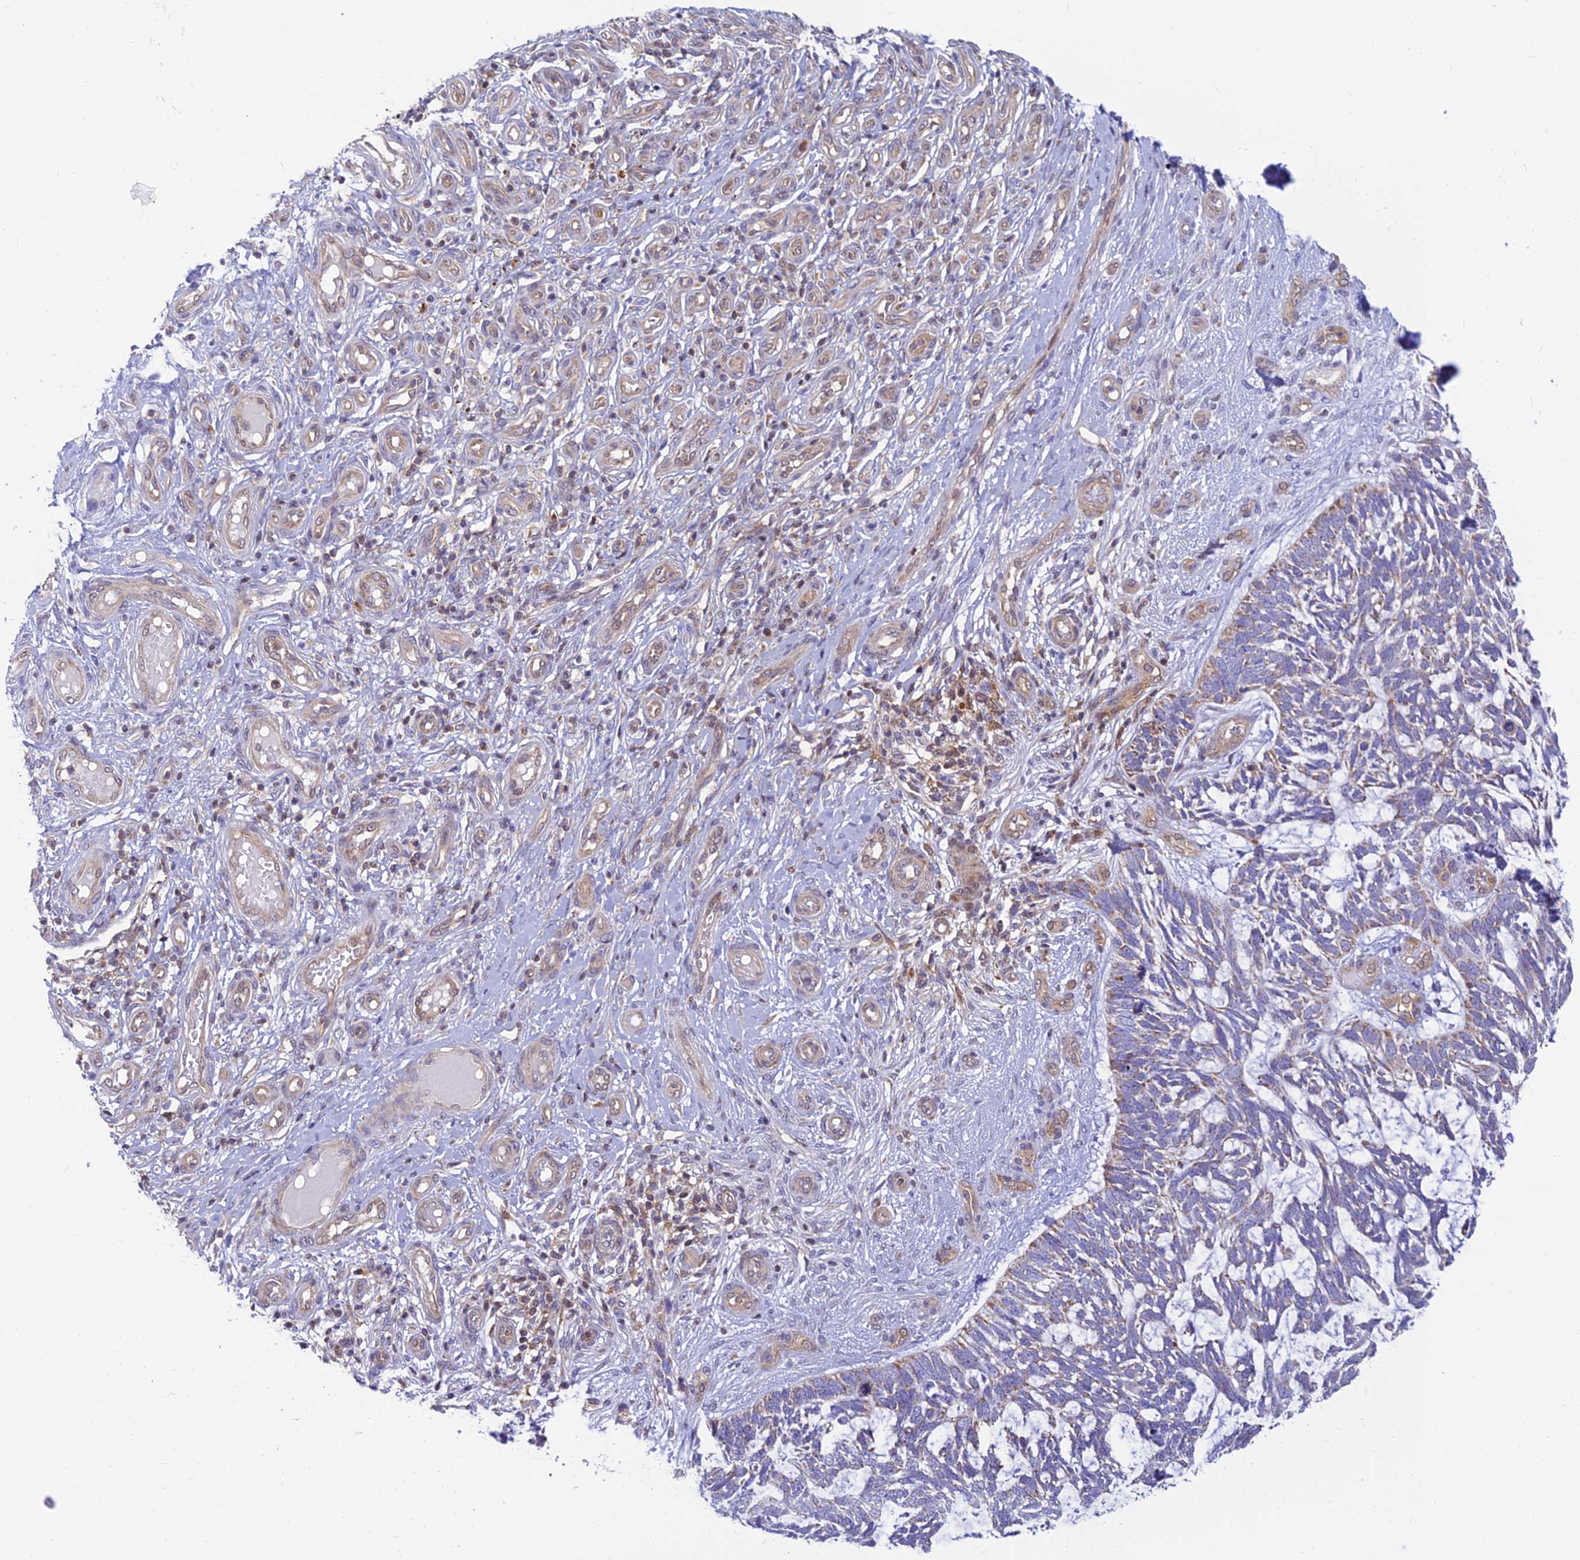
{"staining": {"intensity": "weak", "quantity": "<25%", "location": "cytoplasmic/membranous"}, "tissue": "skin cancer", "cell_type": "Tumor cells", "image_type": "cancer", "snomed": [{"axis": "morphology", "description": "Basal cell carcinoma"}, {"axis": "topography", "description": "Skin"}], "caption": "Immunohistochemistry (IHC) micrograph of basal cell carcinoma (skin) stained for a protein (brown), which exhibits no expression in tumor cells.", "gene": "LYSMD2", "patient": {"sex": "male", "age": 88}}